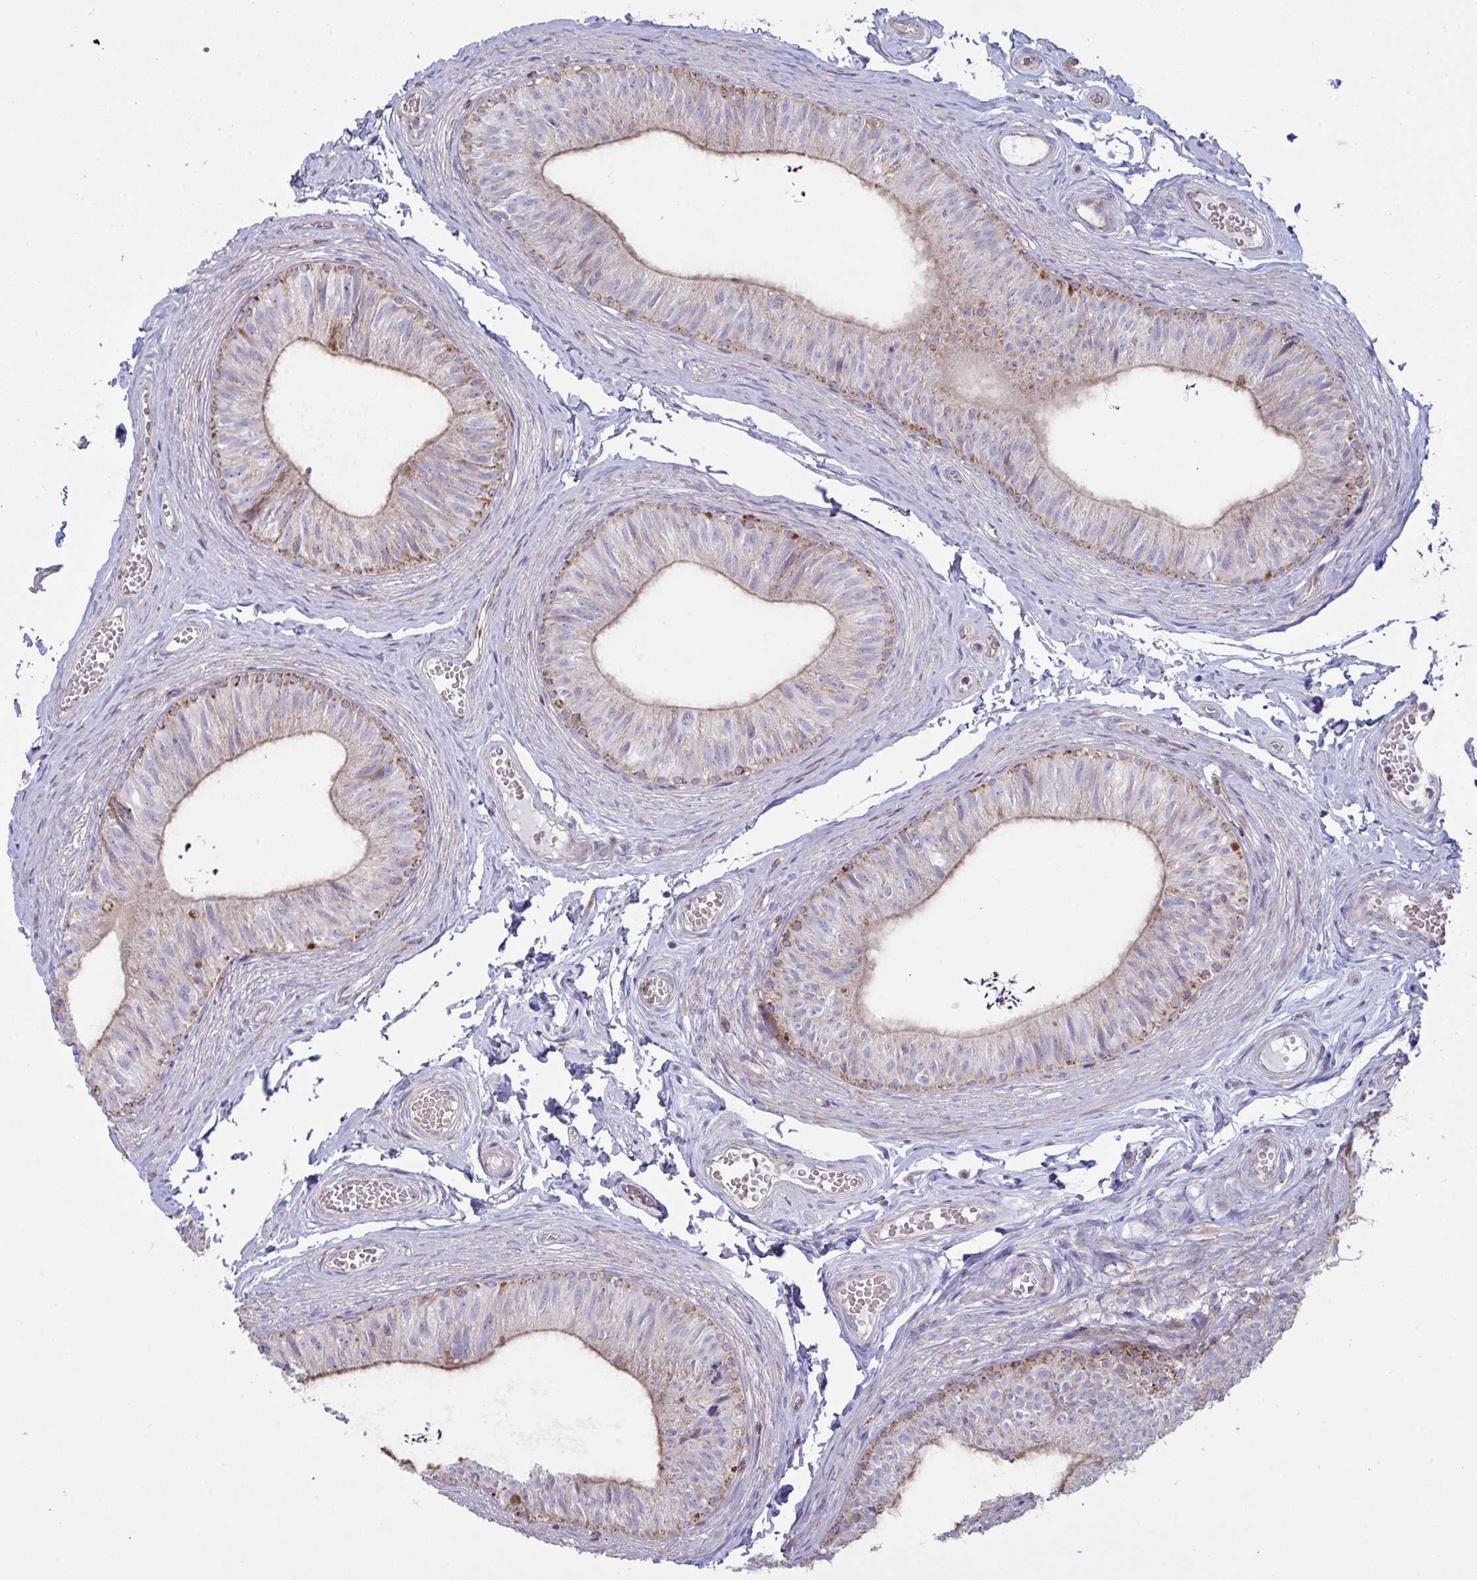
{"staining": {"intensity": "moderate", "quantity": "<25%", "location": "cytoplasmic/membranous"}, "tissue": "epididymis", "cell_type": "Glandular cells", "image_type": "normal", "snomed": [{"axis": "morphology", "description": "Normal tissue, NOS"}, {"axis": "topography", "description": "Epididymis, spermatic cord, NOS"}, {"axis": "topography", "description": "Epididymis"}, {"axis": "topography", "description": "Peripheral nerve tissue"}], "caption": "Protein analysis of unremarkable epididymis reveals moderate cytoplasmic/membranous staining in approximately <25% of glandular cells.", "gene": "MICOS10", "patient": {"sex": "male", "age": 29}}